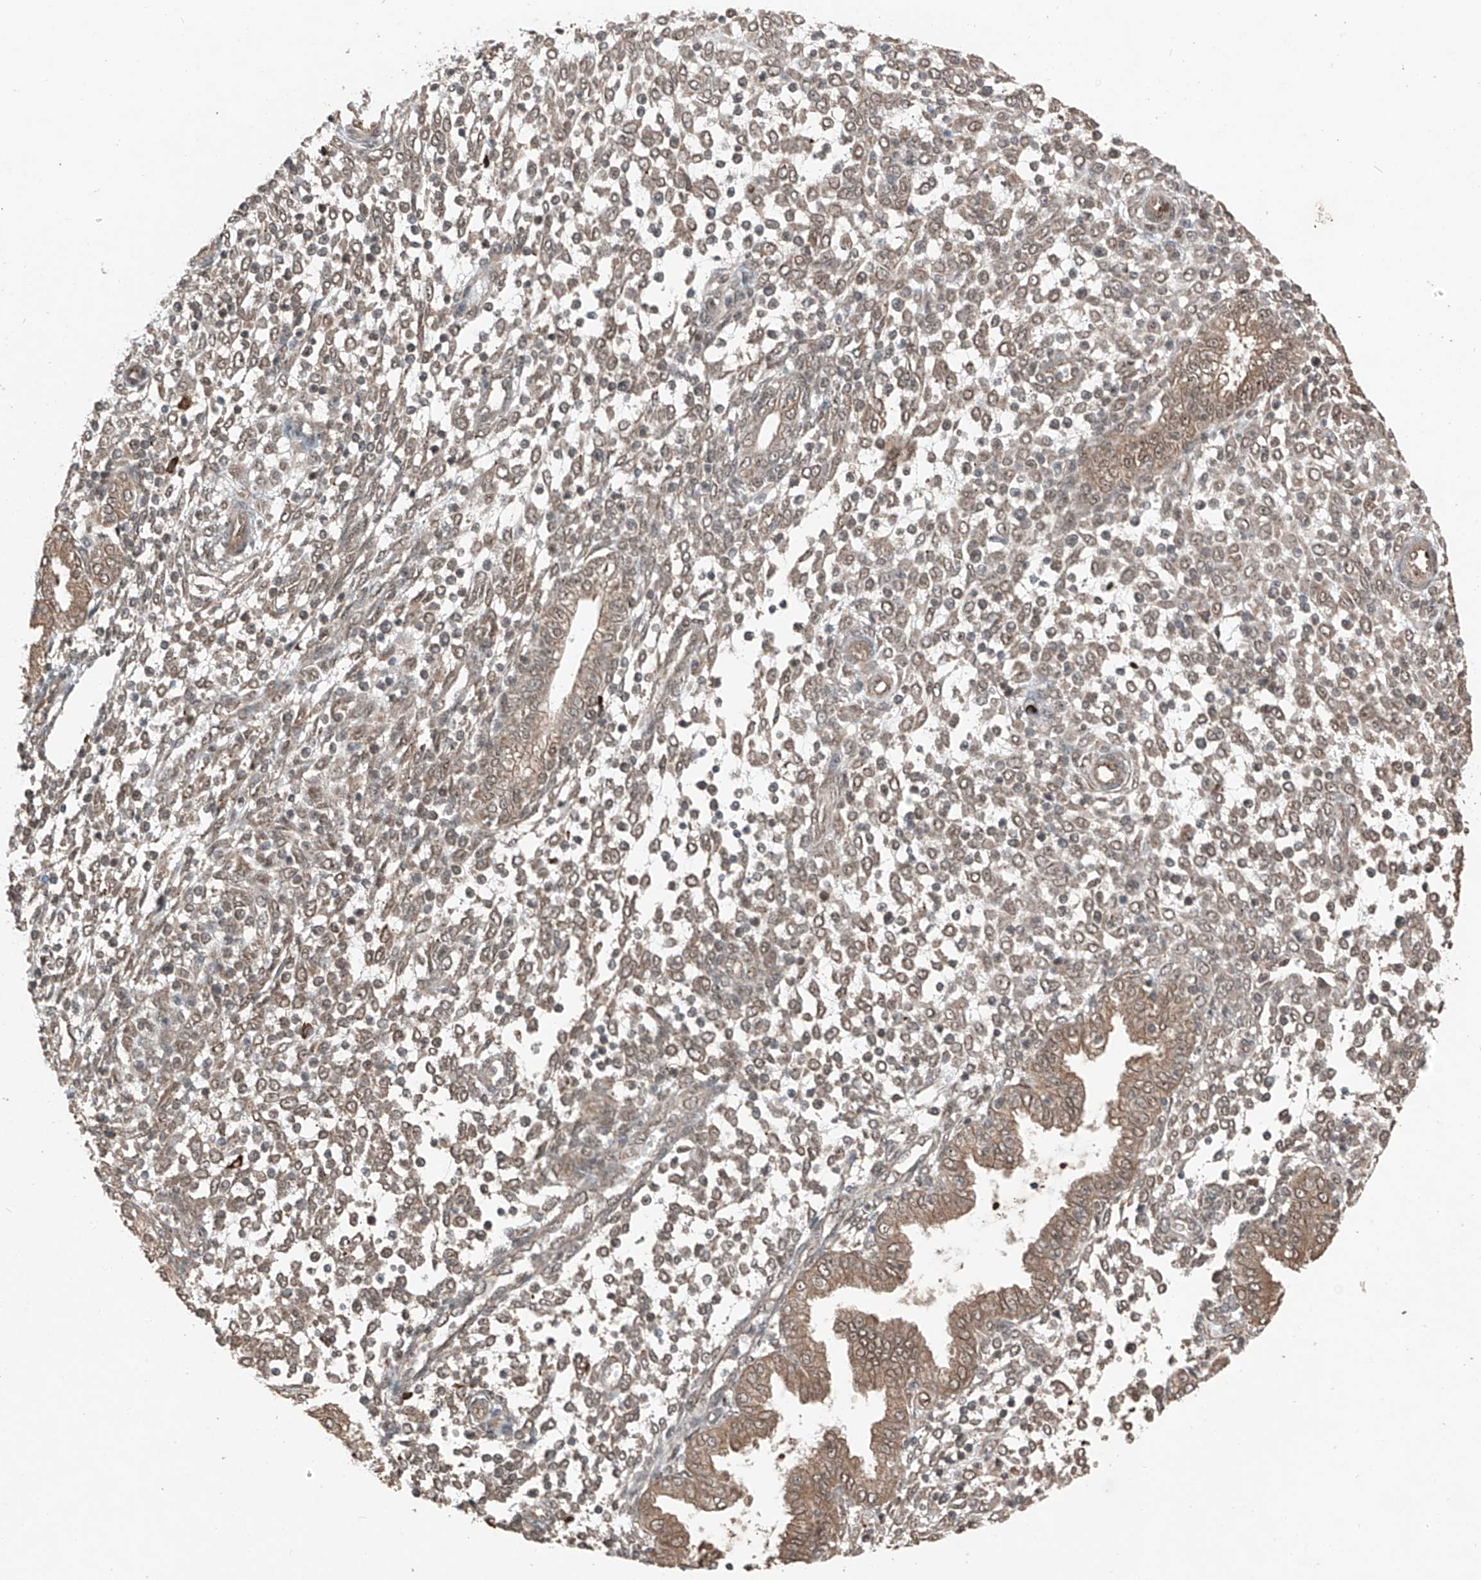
{"staining": {"intensity": "weak", "quantity": "25%-75%", "location": "cytoplasmic/membranous"}, "tissue": "endometrium", "cell_type": "Cells in endometrial stroma", "image_type": "normal", "snomed": [{"axis": "morphology", "description": "Normal tissue, NOS"}, {"axis": "topography", "description": "Endometrium"}], "caption": "A low amount of weak cytoplasmic/membranous staining is present in approximately 25%-75% of cells in endometrial stroma in unremarkable endometrium.", "gene": "ZNF620", "patient": {"sex": "female", "age": 53}}